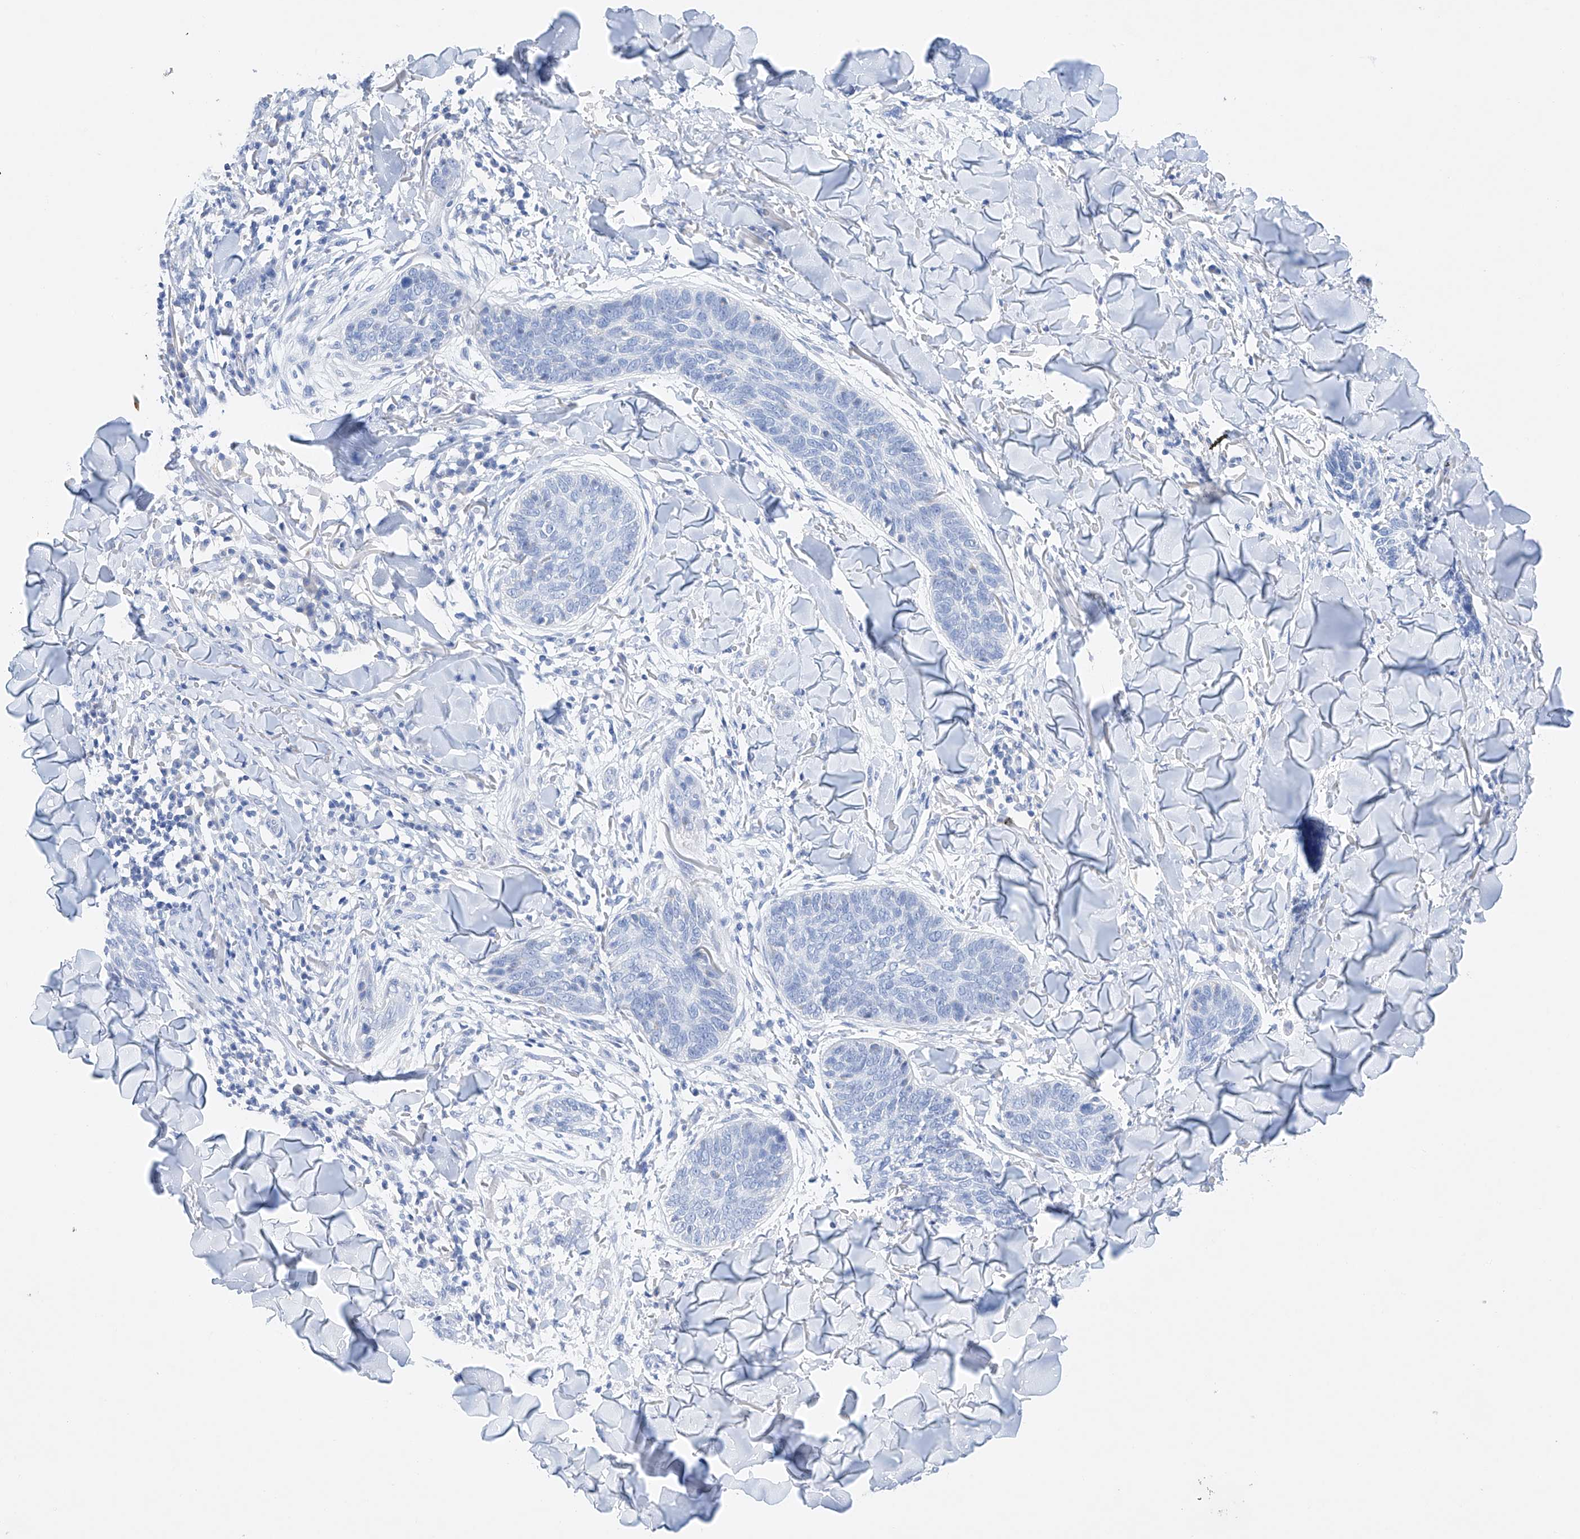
{"staining": {"intensity": "negative", "quantity": "none", "location": "none"}, "tissue": "skin cancer", "cell_type": "Tumor cells", "image_type": "cancer", "snomed": [{"axis": "morphology", "description": "Basal cell carcinoma"}, {"axis": "topography", "description": "Skin"}], "caption": "High power microscopy image of an immunohistochemistry (IHC) histopathology image of skin cancer (basal cell carcinoma), revealing no significant expression in tumor cells.", "gene": "LURAP1", "patient": {"sex": "male", "age": 85}}